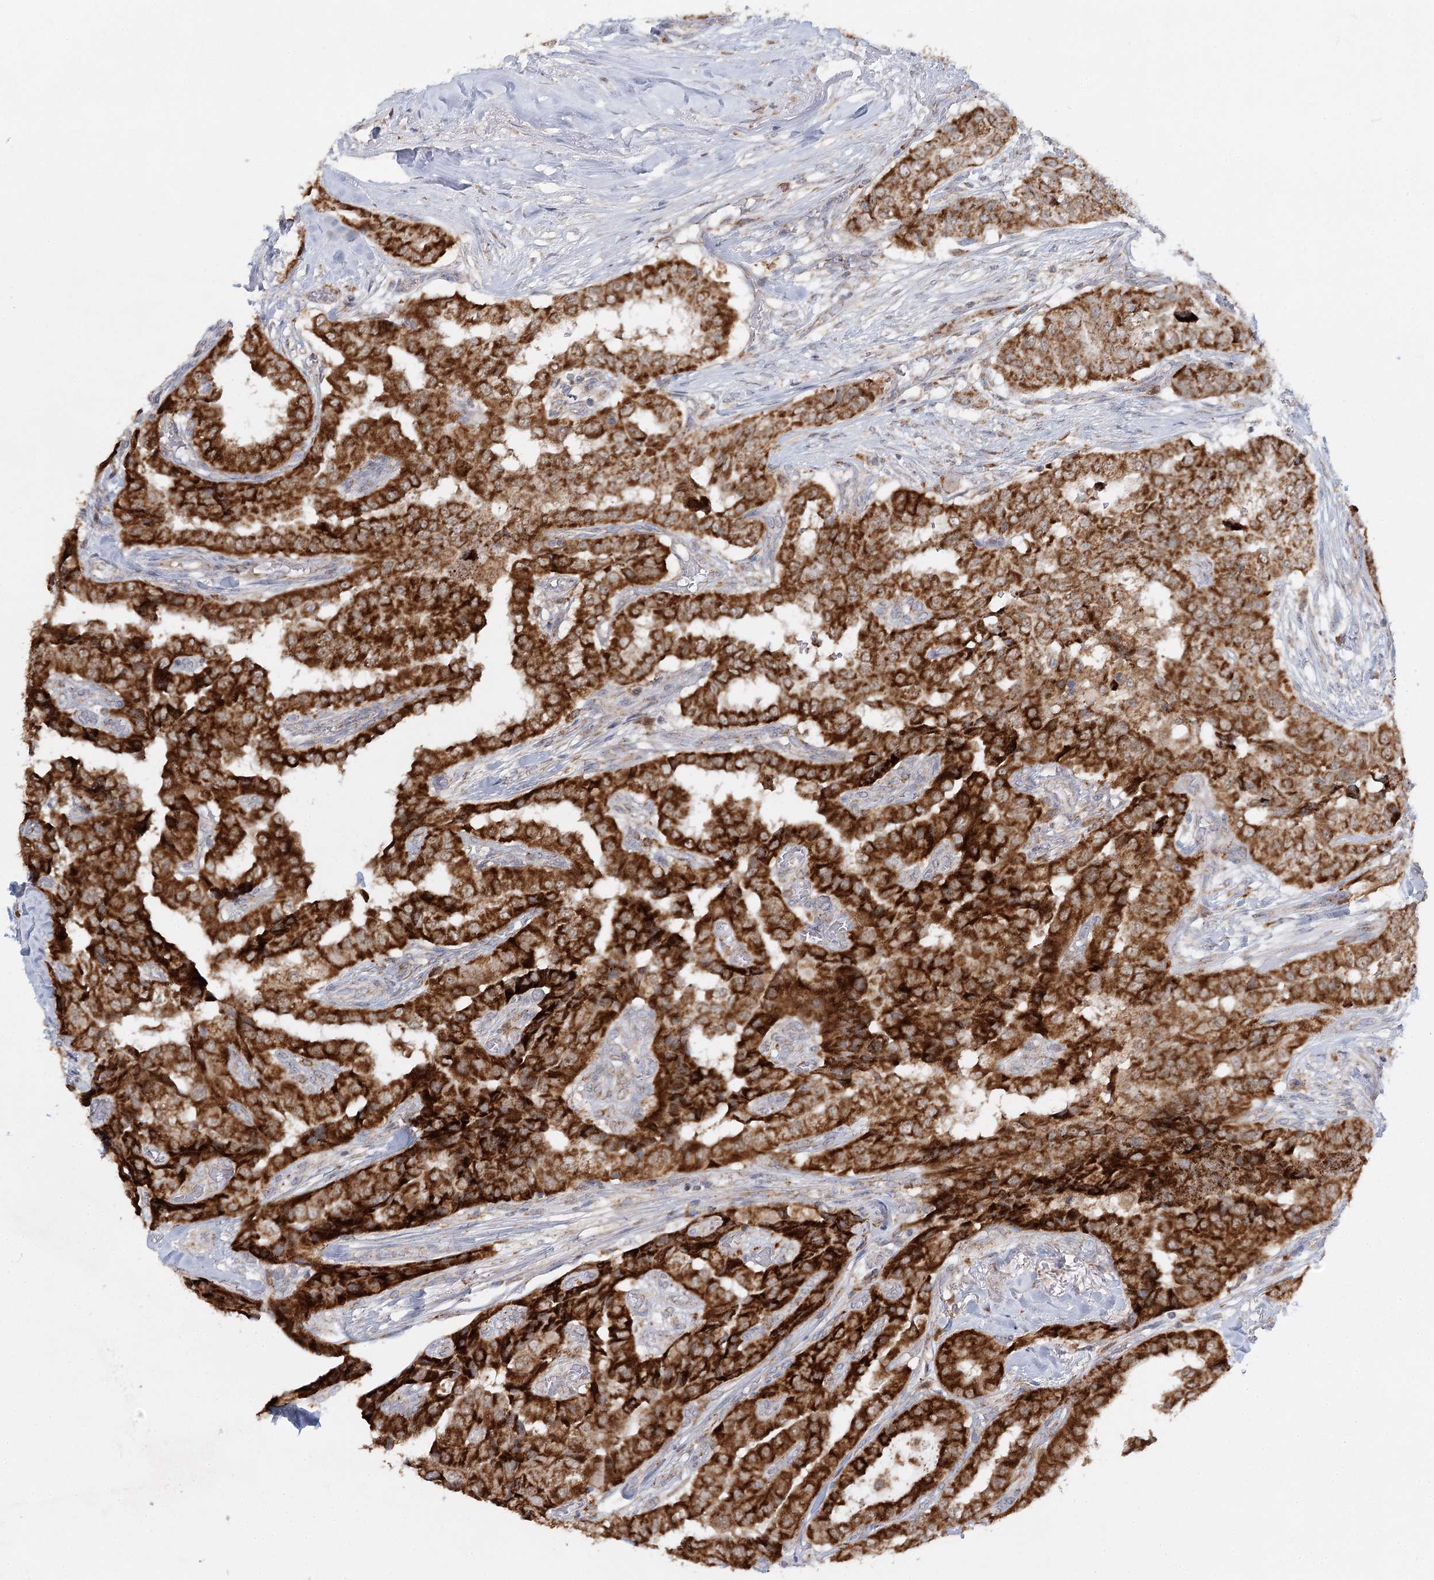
{"staining": {"intensity": "strong", "quantity": ">75%", "location": "cytoplasmic/membranous"}, "tissue": "thyroid cancer", "cell_type": "Tumor cells", "image_type": "cancer", "snomed": [{"axis": "morphology", "description": "Papillary adenocarcinoma, NOS"}, {"axis": "topography", "description": "Thyroid gland"}], "caption": "Immunohistochemistry (DAB) staining of papillary adenocarcinoma (thyroid) displays strong cytoplasmic/membranous protein positivity in about >75% of tumor cells.", "gene": "TAS1R1", "patient": {"sex": "female", "age": 59}}